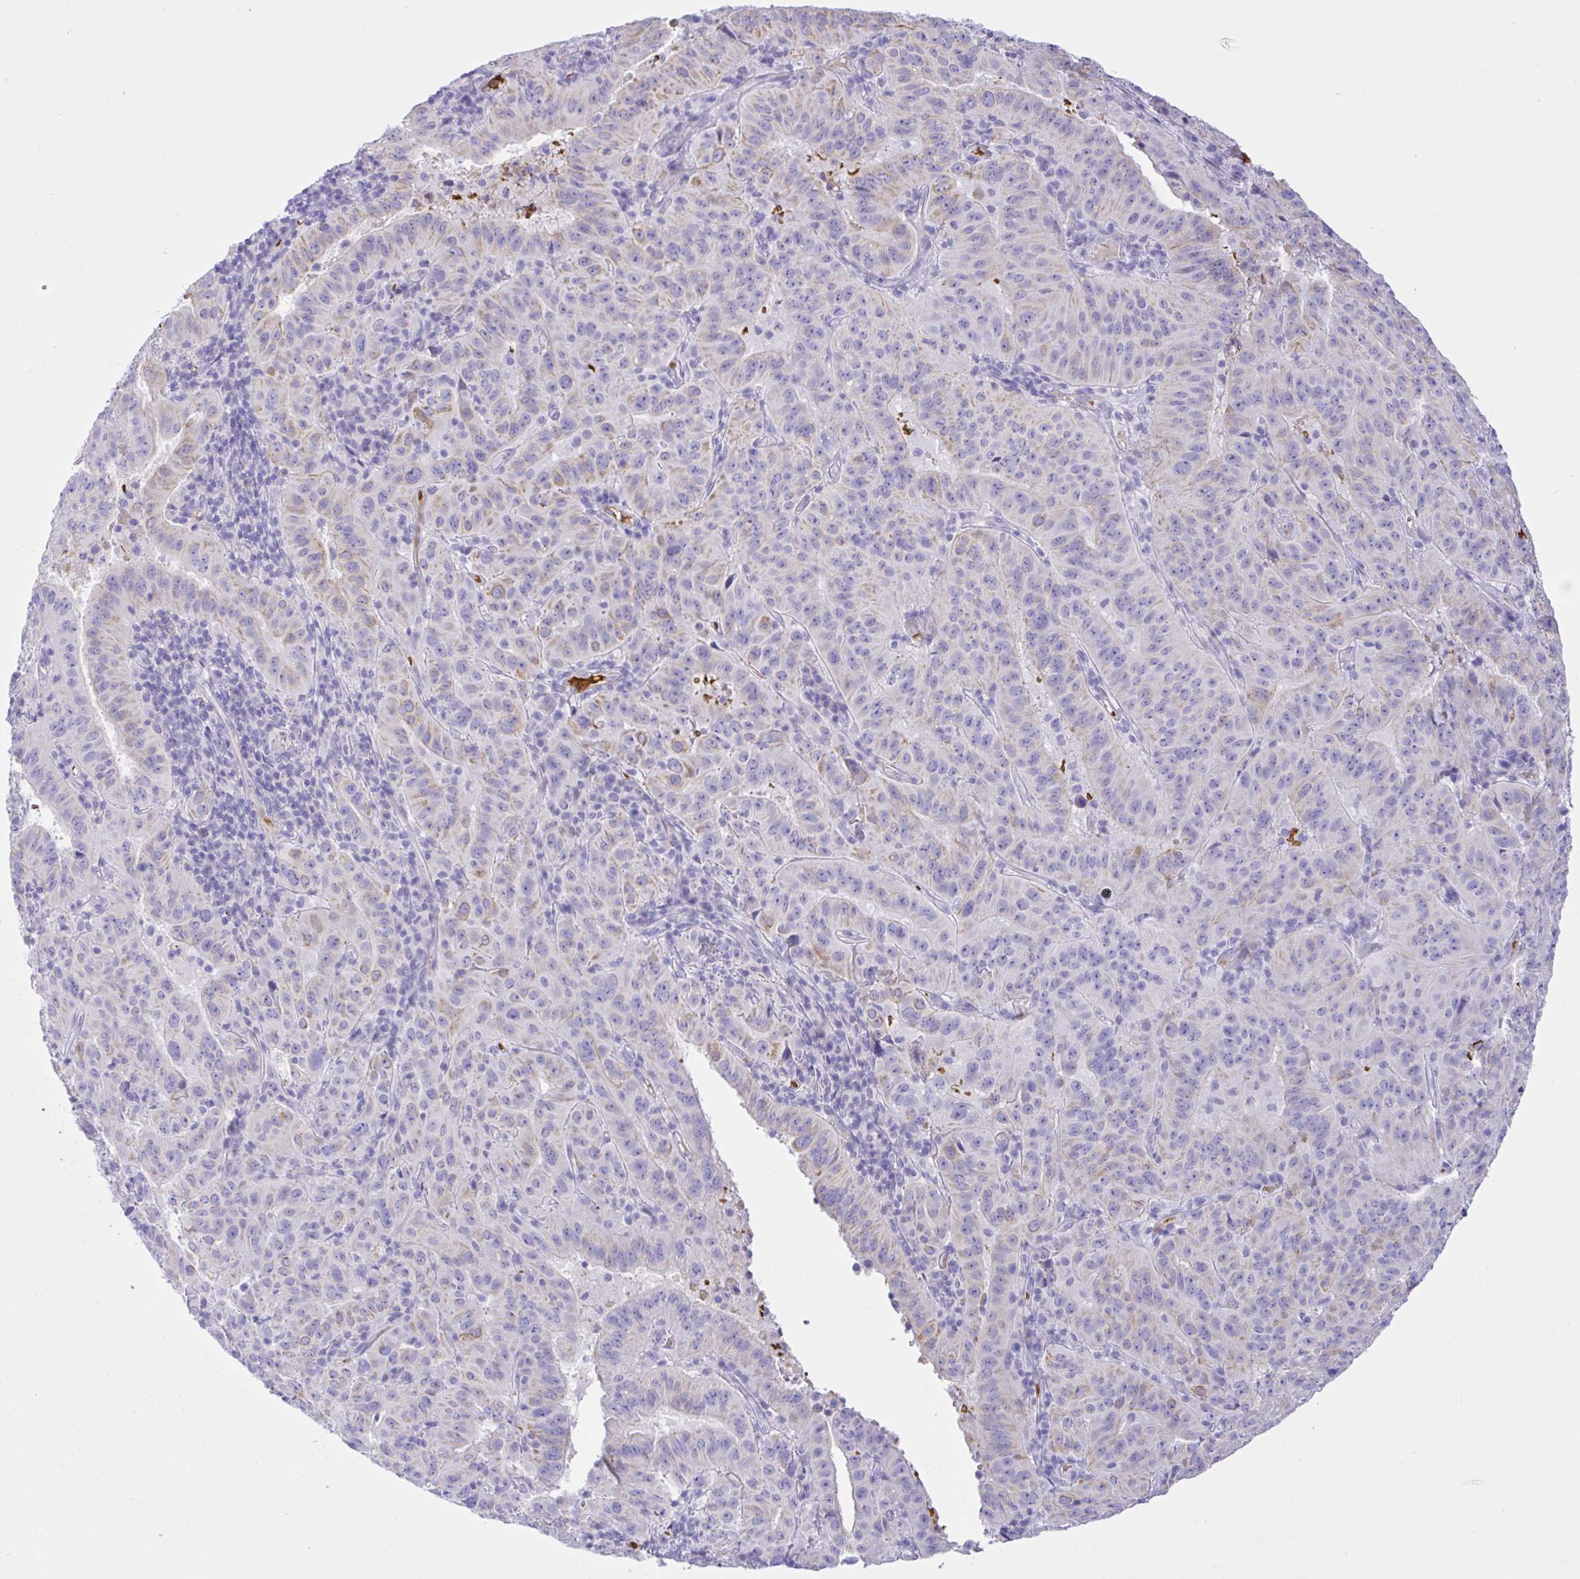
{"staining": {"intensity": "weak", "quantity": "<25%", "location": "cytoplasmic/membranous"}, "tissue": "pancreatic cancer", "cell_type": "Tumor cells", "image_type": "cancer", "snomed": [{"axis": "morphology", "description": "Adenocarcinoma, NOS"}, {"axis": "topography", "description": "Pancreas"}], "caption": "The photomicrograph reveals no significant staining in tumor cells of pancreatic cancer.", "gene": "ZNF221", "patient": {"sex": "male", "age": 63}}